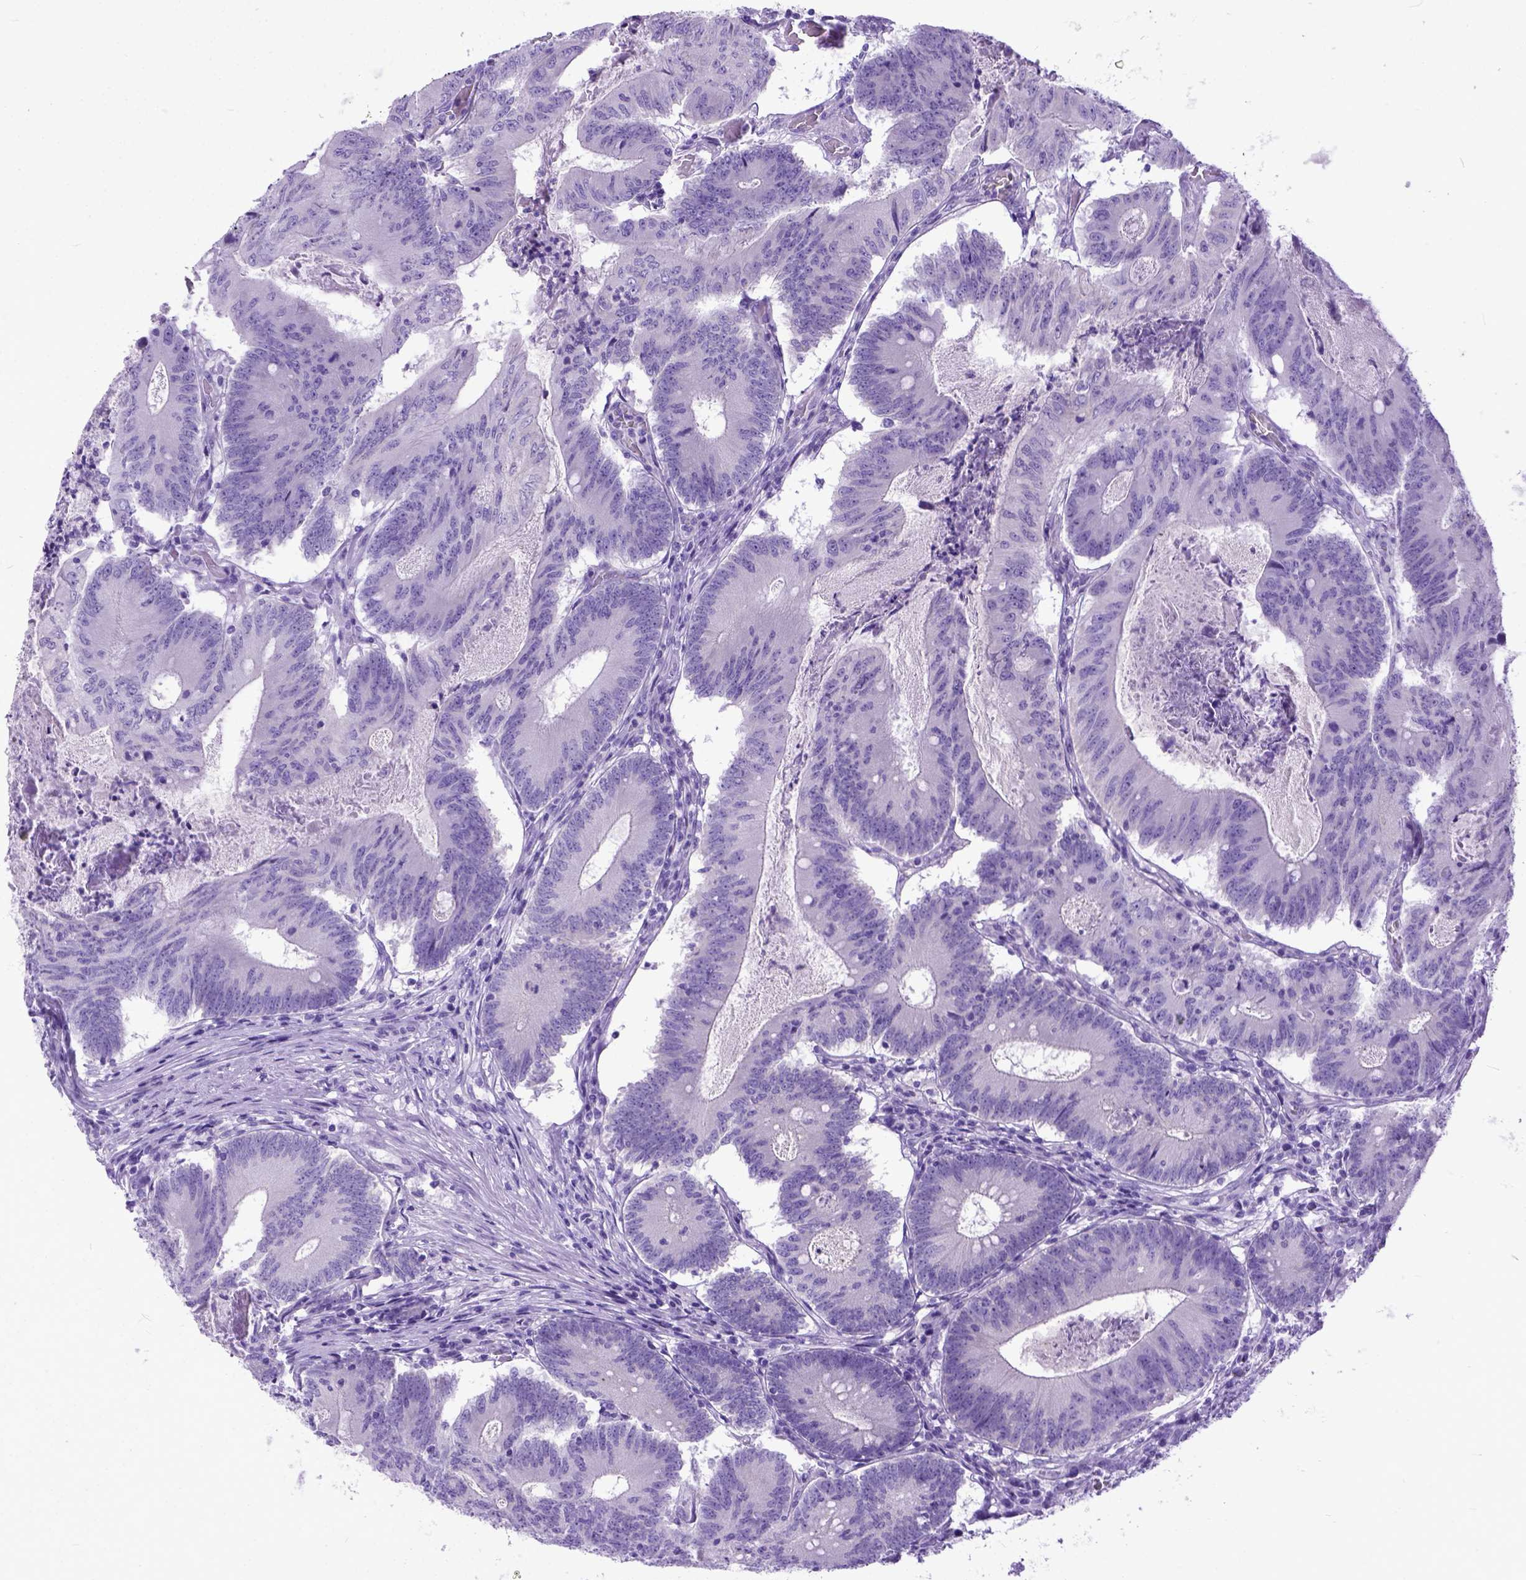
{"staining": {"intensity": "negative", "quantity": "none", "location": "none"}, "tissue": "colorectal cancer", "cell_type": "Tumor cells", "image_type": "cancer", "snomed": [{"axis": "morphology", "description": "Adenocarcinoma, NOS"}, {"axis": "topography", "description": "Colon"}], "caption": "Adenocarcinoma (colorectal) stained for a protein using immunohistochemistry reveals no staining tumor cells.", "gene": "PPL", "patient": {"sex": "female", "age": 70}}